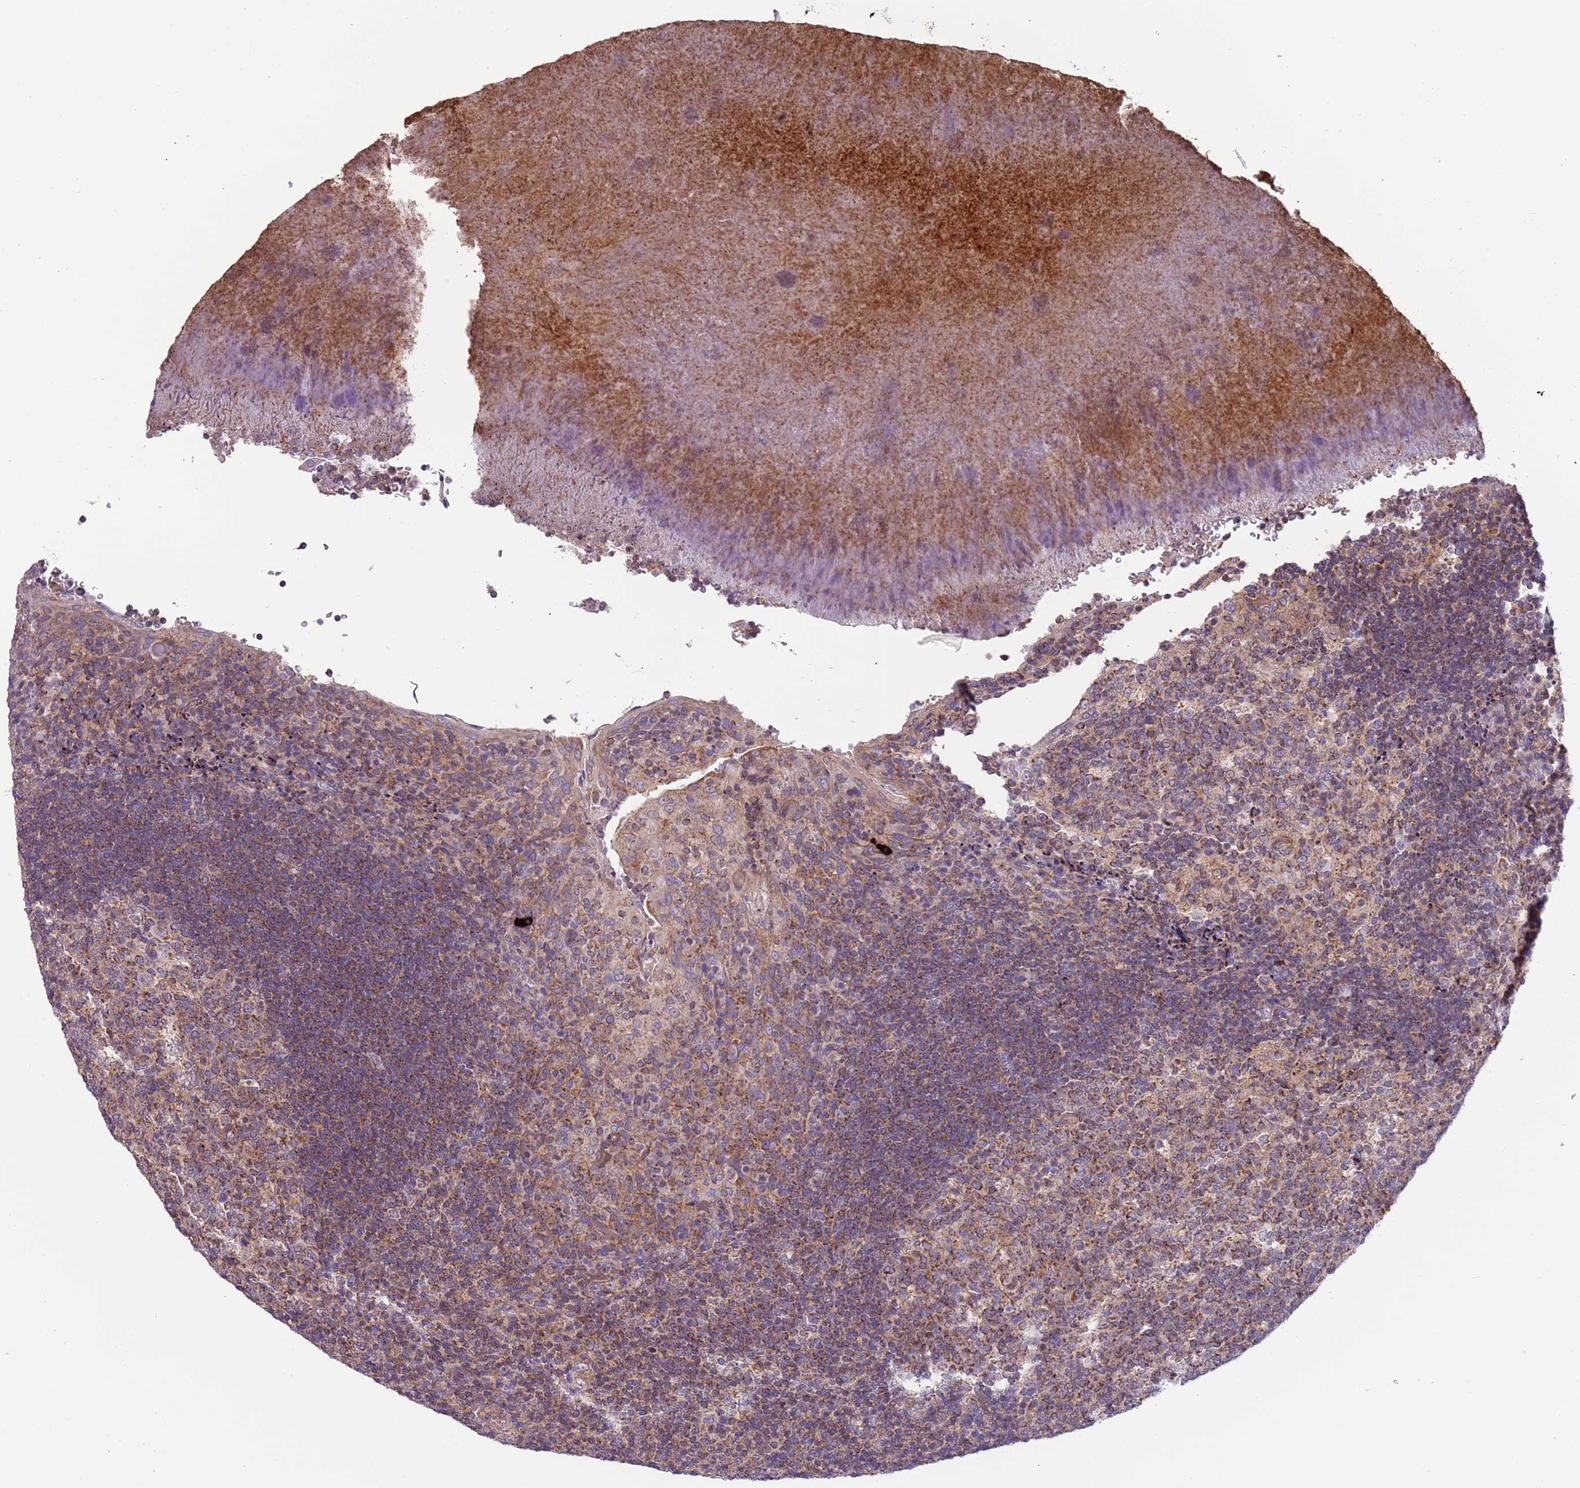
{"staining": {"intensity": "strong", "quantity": ">75%", "location": "cytoplasmic/membranous"}, "tissue": "tonsil", "cell_type": "Germinal center cells", "image_type": "normal", "snomed": [{"axis": "morphology", "description": "Normal tissue, NOS"}, {"axis": "topography", "description": "Tonsil"}], "caption": "There is high levels of strong cytoplasmic/membranous staining in germinal center cells of normal tonsil, as demonstrated by immunohistochemical staining (brown color).", "gene": "IRS4", "patient": {"sex": "male", "age": 17}}